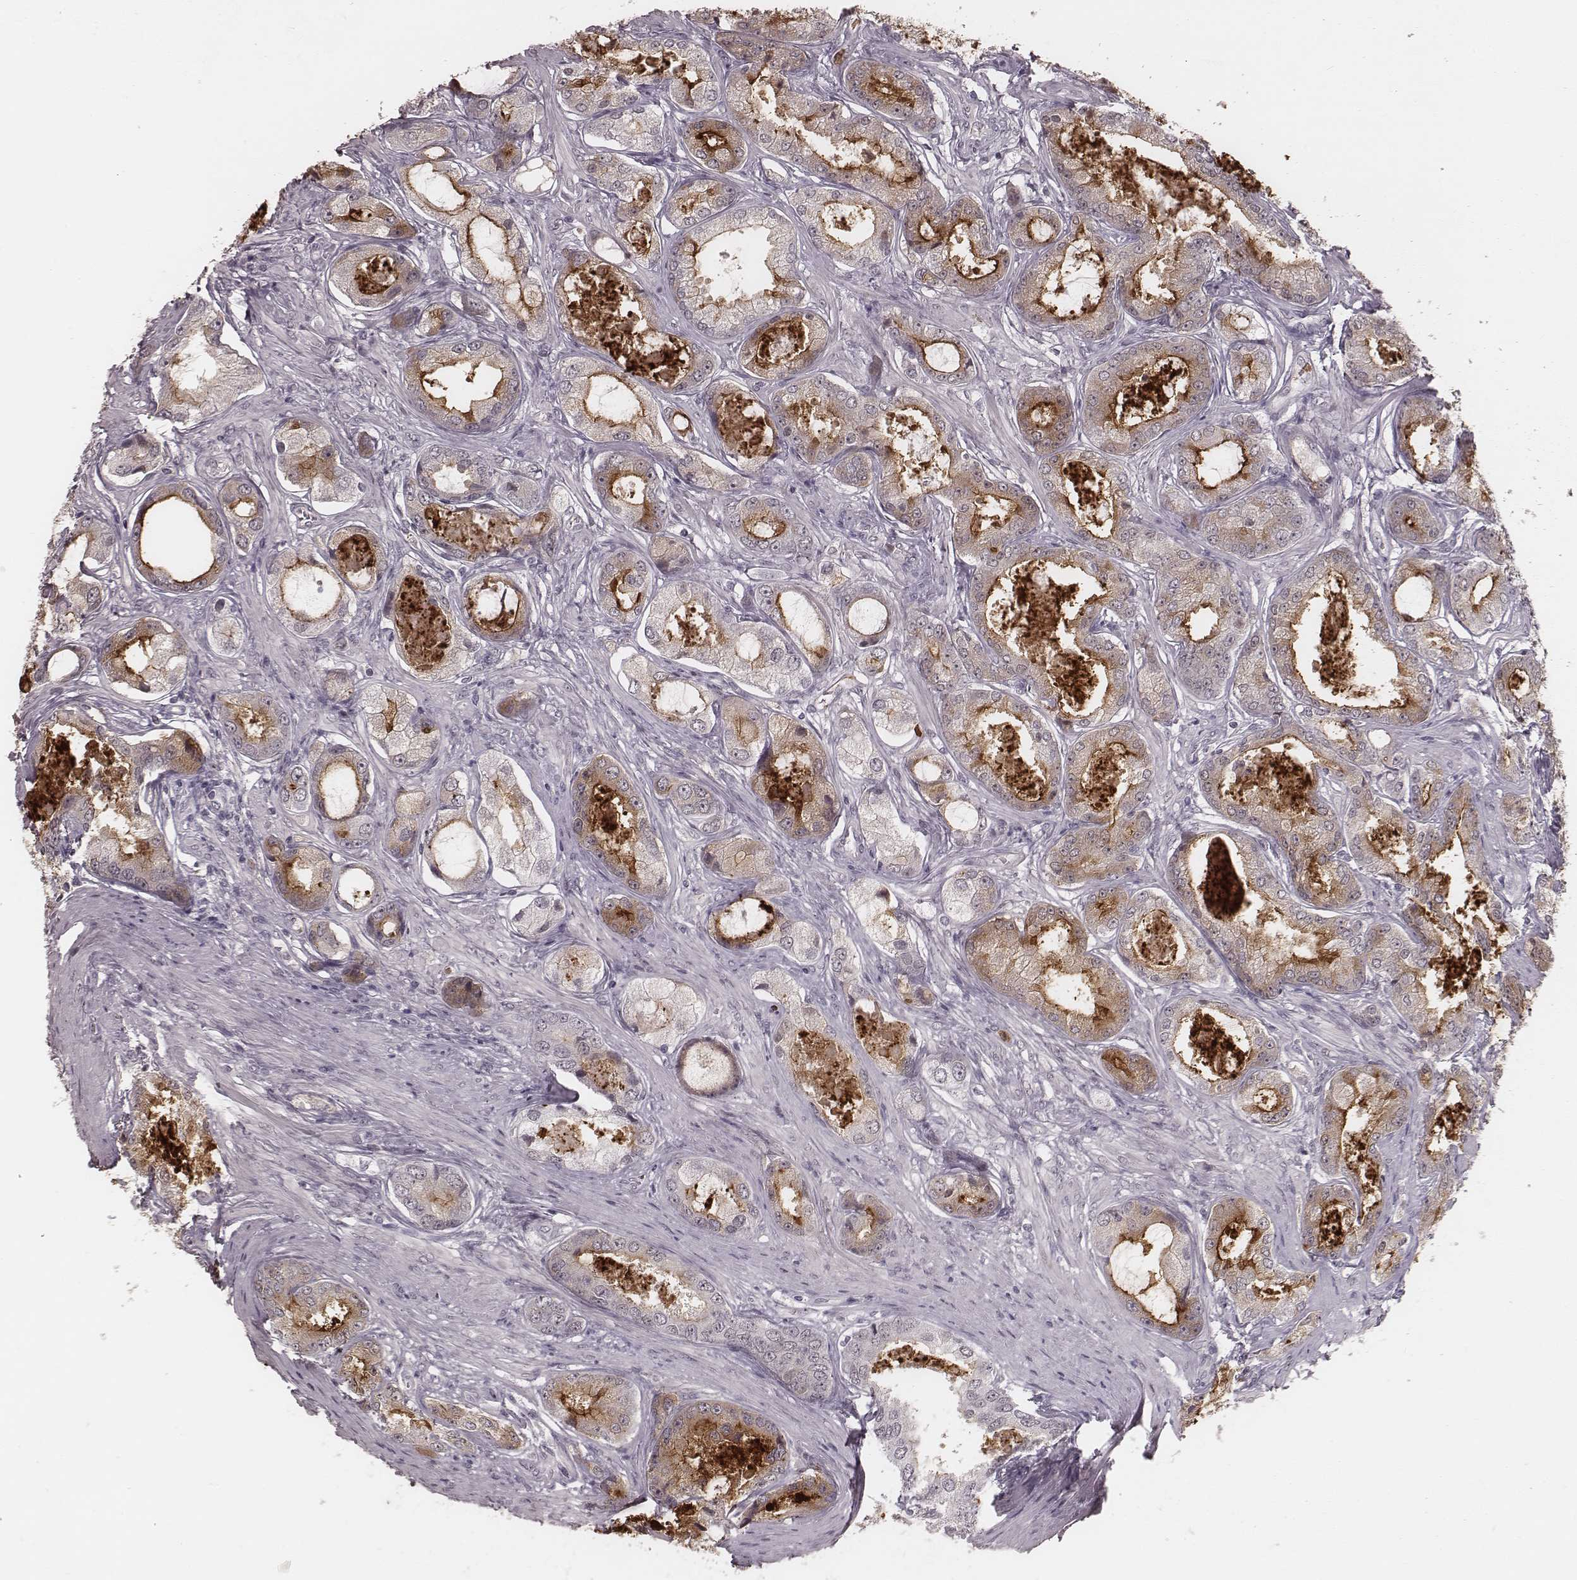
{"staining": {"intensity": "weak", "quantity": "25%-75%", "location": "cytoplasmic/membranous"}, "tissue": "prostate cancer", "cell_type": "Tumor cells", "image_type": "cancer", "snomed": [{"axis": "morphology", "description": "Adenocarcinoma, Low grade"}, {"axis": "topography", "description": "Prostate"}], "caption": "High-power microscopy captured an IHC photomicrograph of prostate cancer, revealing weak cytoplasmic/membranous expression in about 25%-75% of tumor cells. (DAB (3,3'-diaminobenzidine) = brown stain, brightfield microscopy at high magnification).", "gene": "KITLG", "patient": {"sex": "male", "age": 68}}